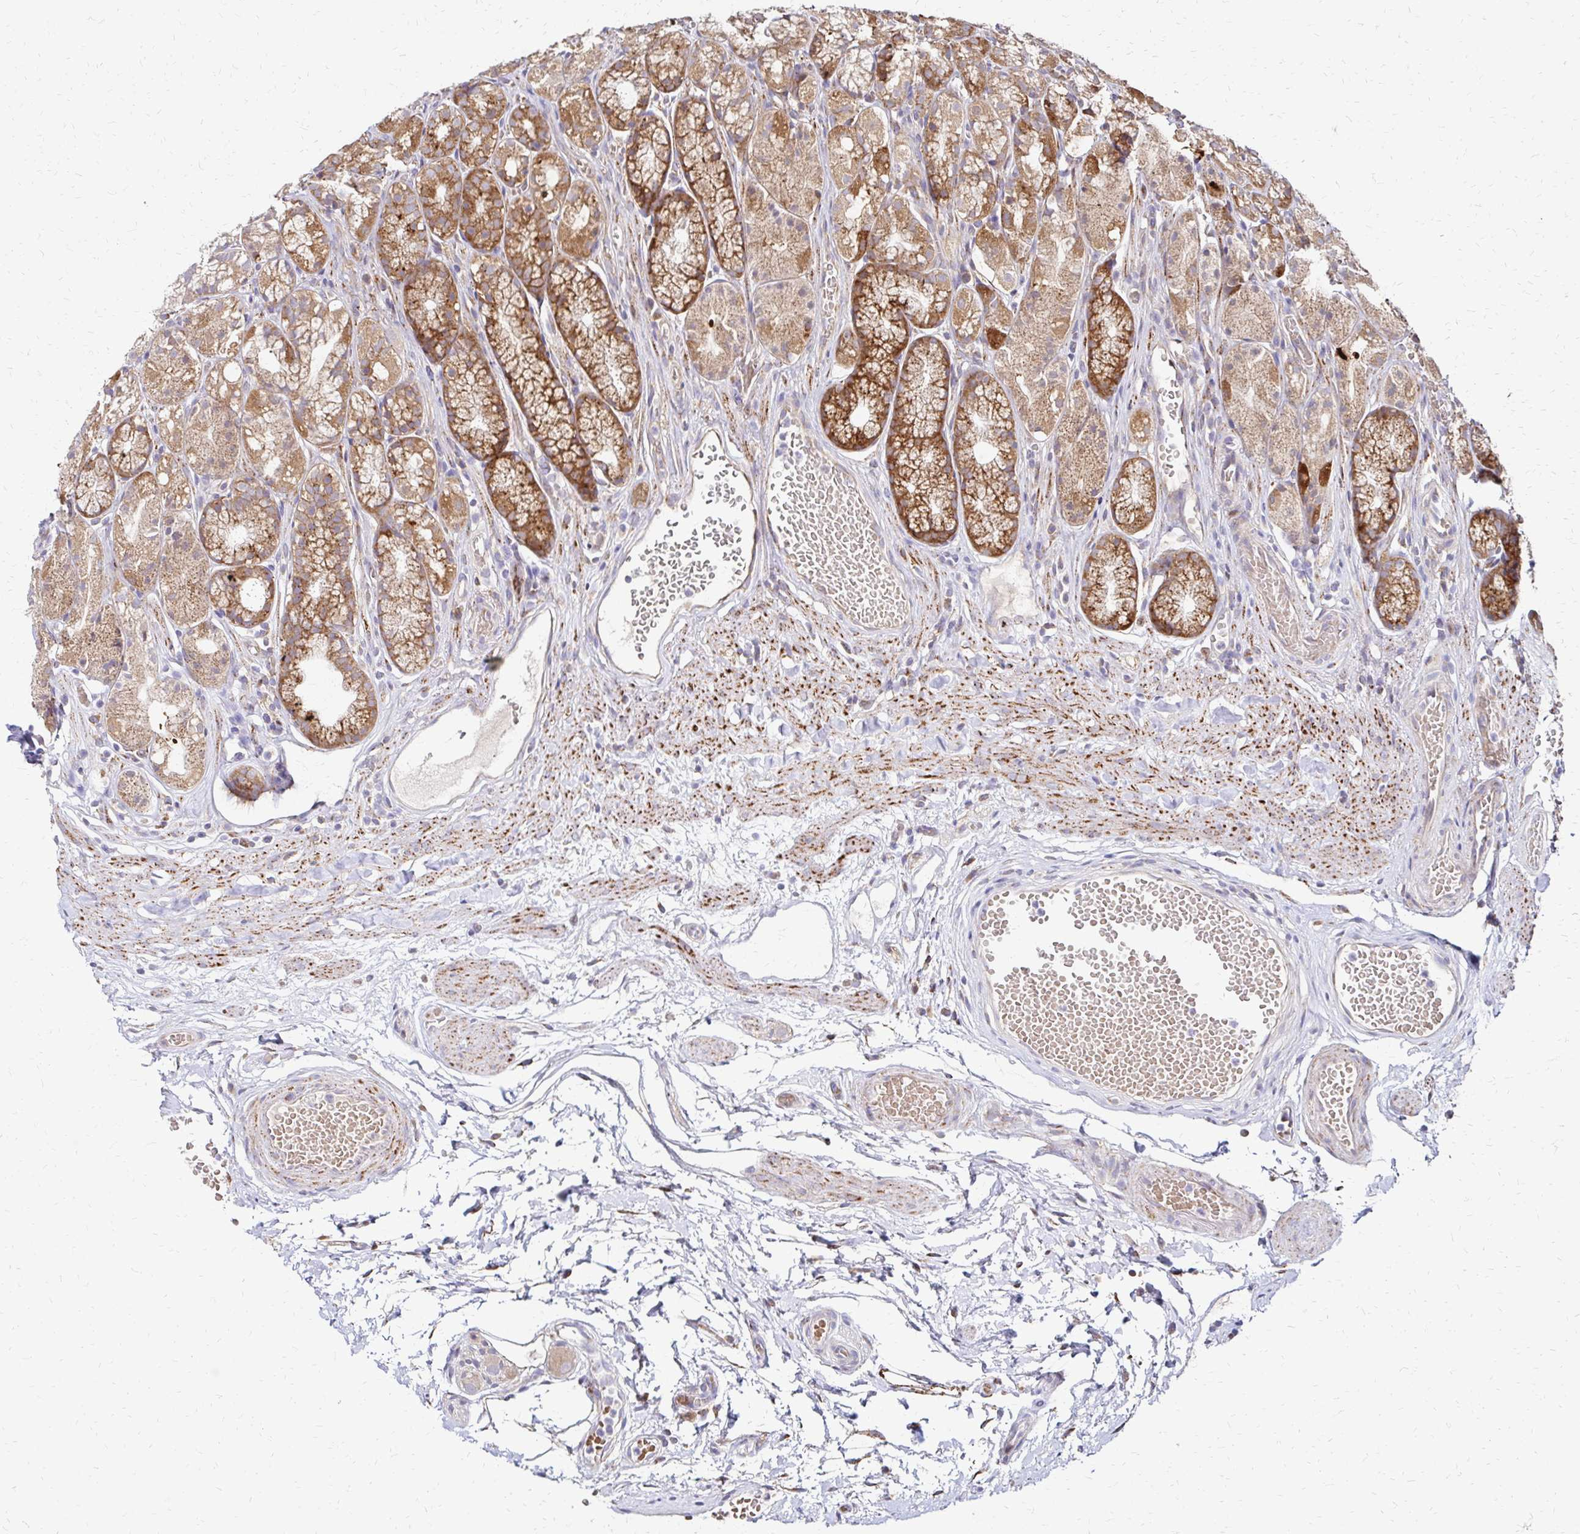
{"staining": {"intensity": "moderate", "quantity": ">75%", "location": "cytoplasmic/membranous"}, "tissue": "stomach", "cell_type": "Glandular cells", "image_type": "normal", "snomed": [{"axis": "morphology", "description": "Normal tissue, NOS"}, {"axis": "topography", "description": "Smooth muscle"}, {"axis": "topography", "description": "Stomach"}], "caption": "The histopathology image exhibits immunohistochemical staining of unremarkable stomach. There is moderate cytoplasmic/membranous staining is appreciated in approximately >75% of glandular cells.", "gene": "IDUA", "patient": {"sex": "male", "age": 70}}